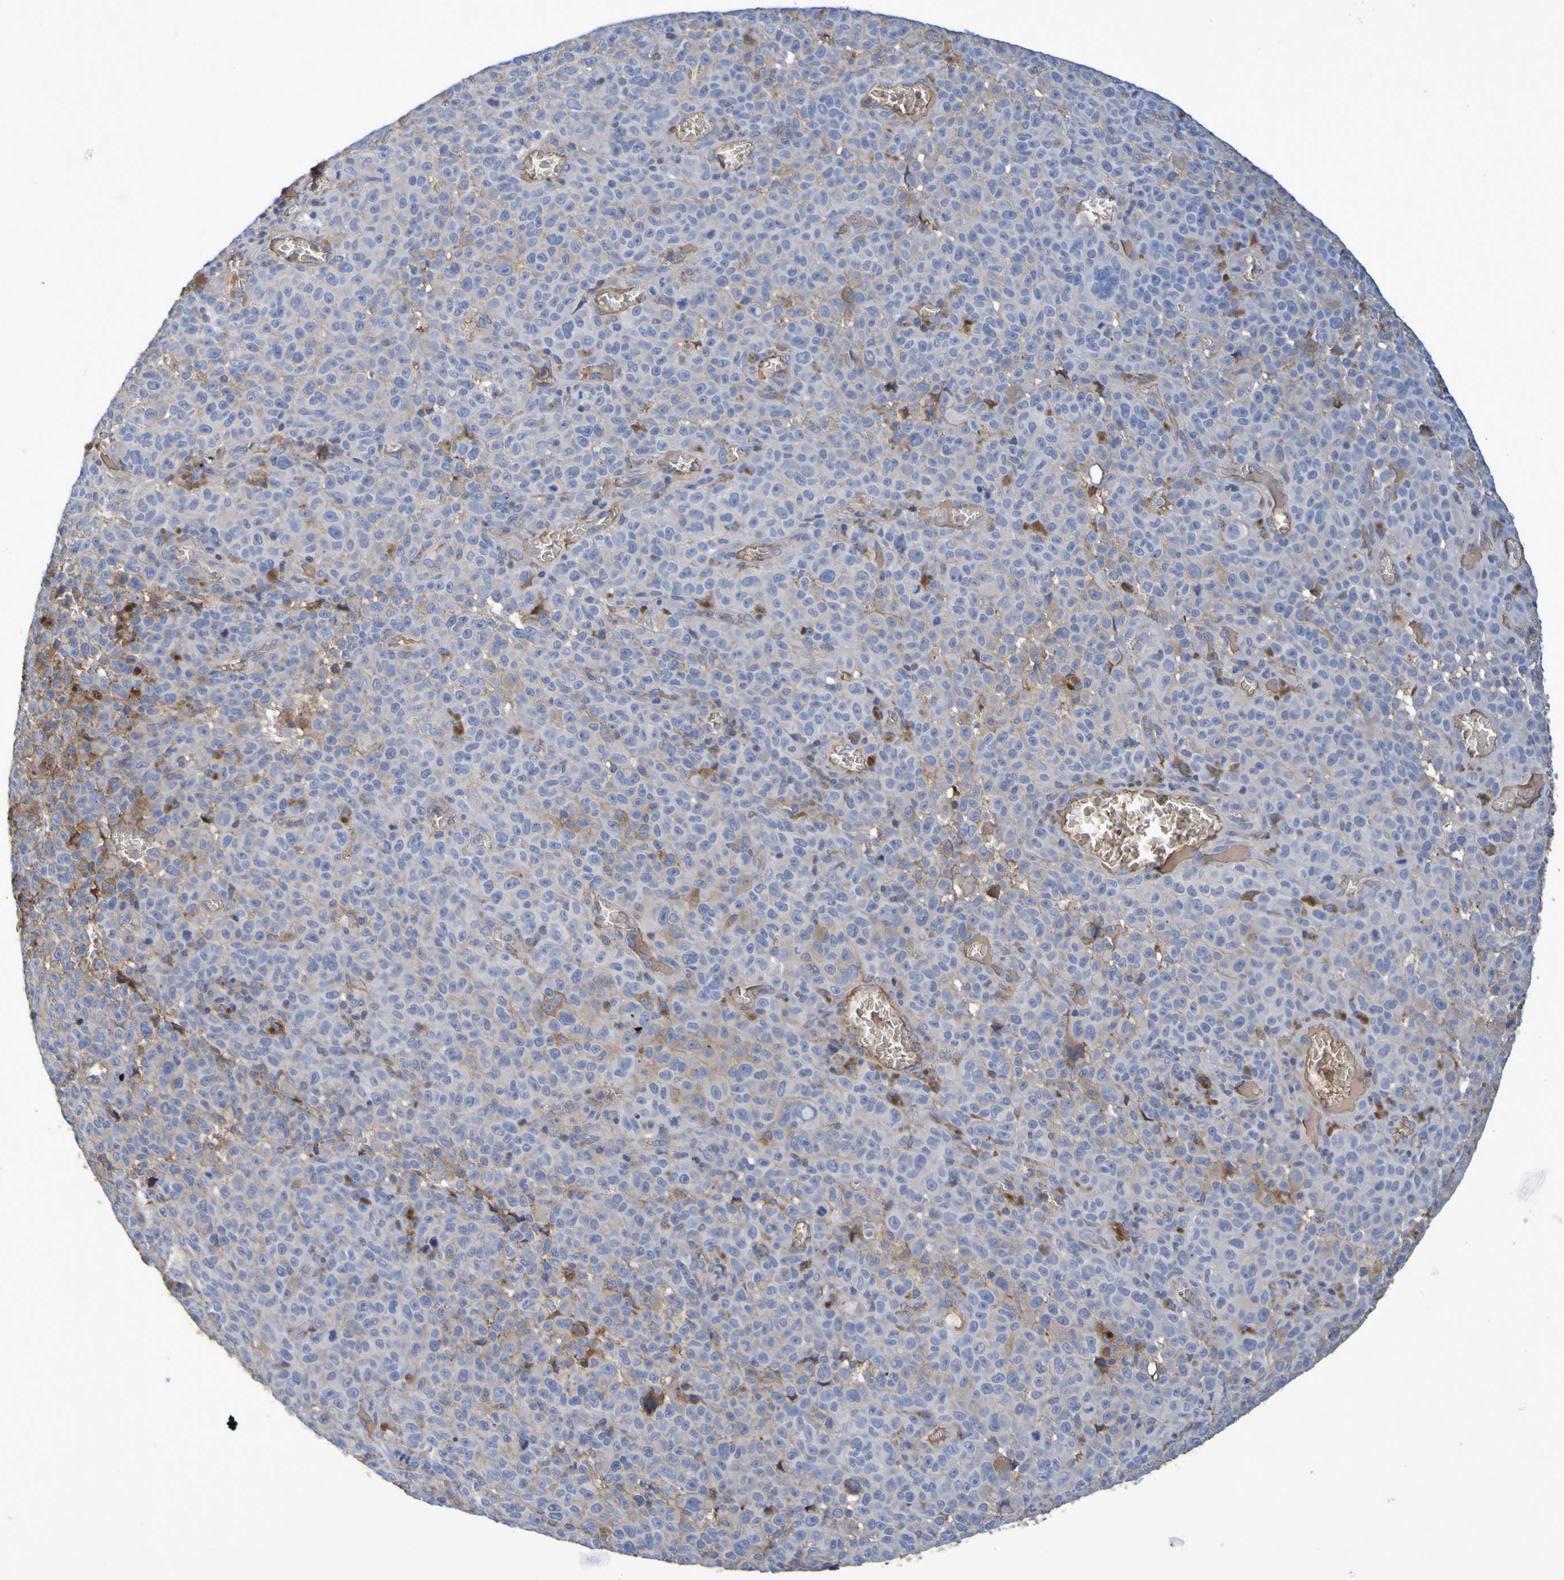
{"staining": {"intensity": "moderate", "quantity": "<25%", "location": "cytoplasmic/membranous"}, "tissue": "melanoma", "cell_type": "Tumor cells", "image_type": "cancer", "snomed": [{"axis": "morphology", "description": "Malignant melanoma, NOS"}, {"axis": "topography", "description": "Skin"}], "caption": "Immunohistochemistry (DAB (3,3'-diaminobenzidine)) staining of malignant melanoma reveals moderate cytoplasmic/membranous protein expression in about <25% of tumor cells.", "gene": "GAB3", "patient": {"sex": "female", "age": 82}}